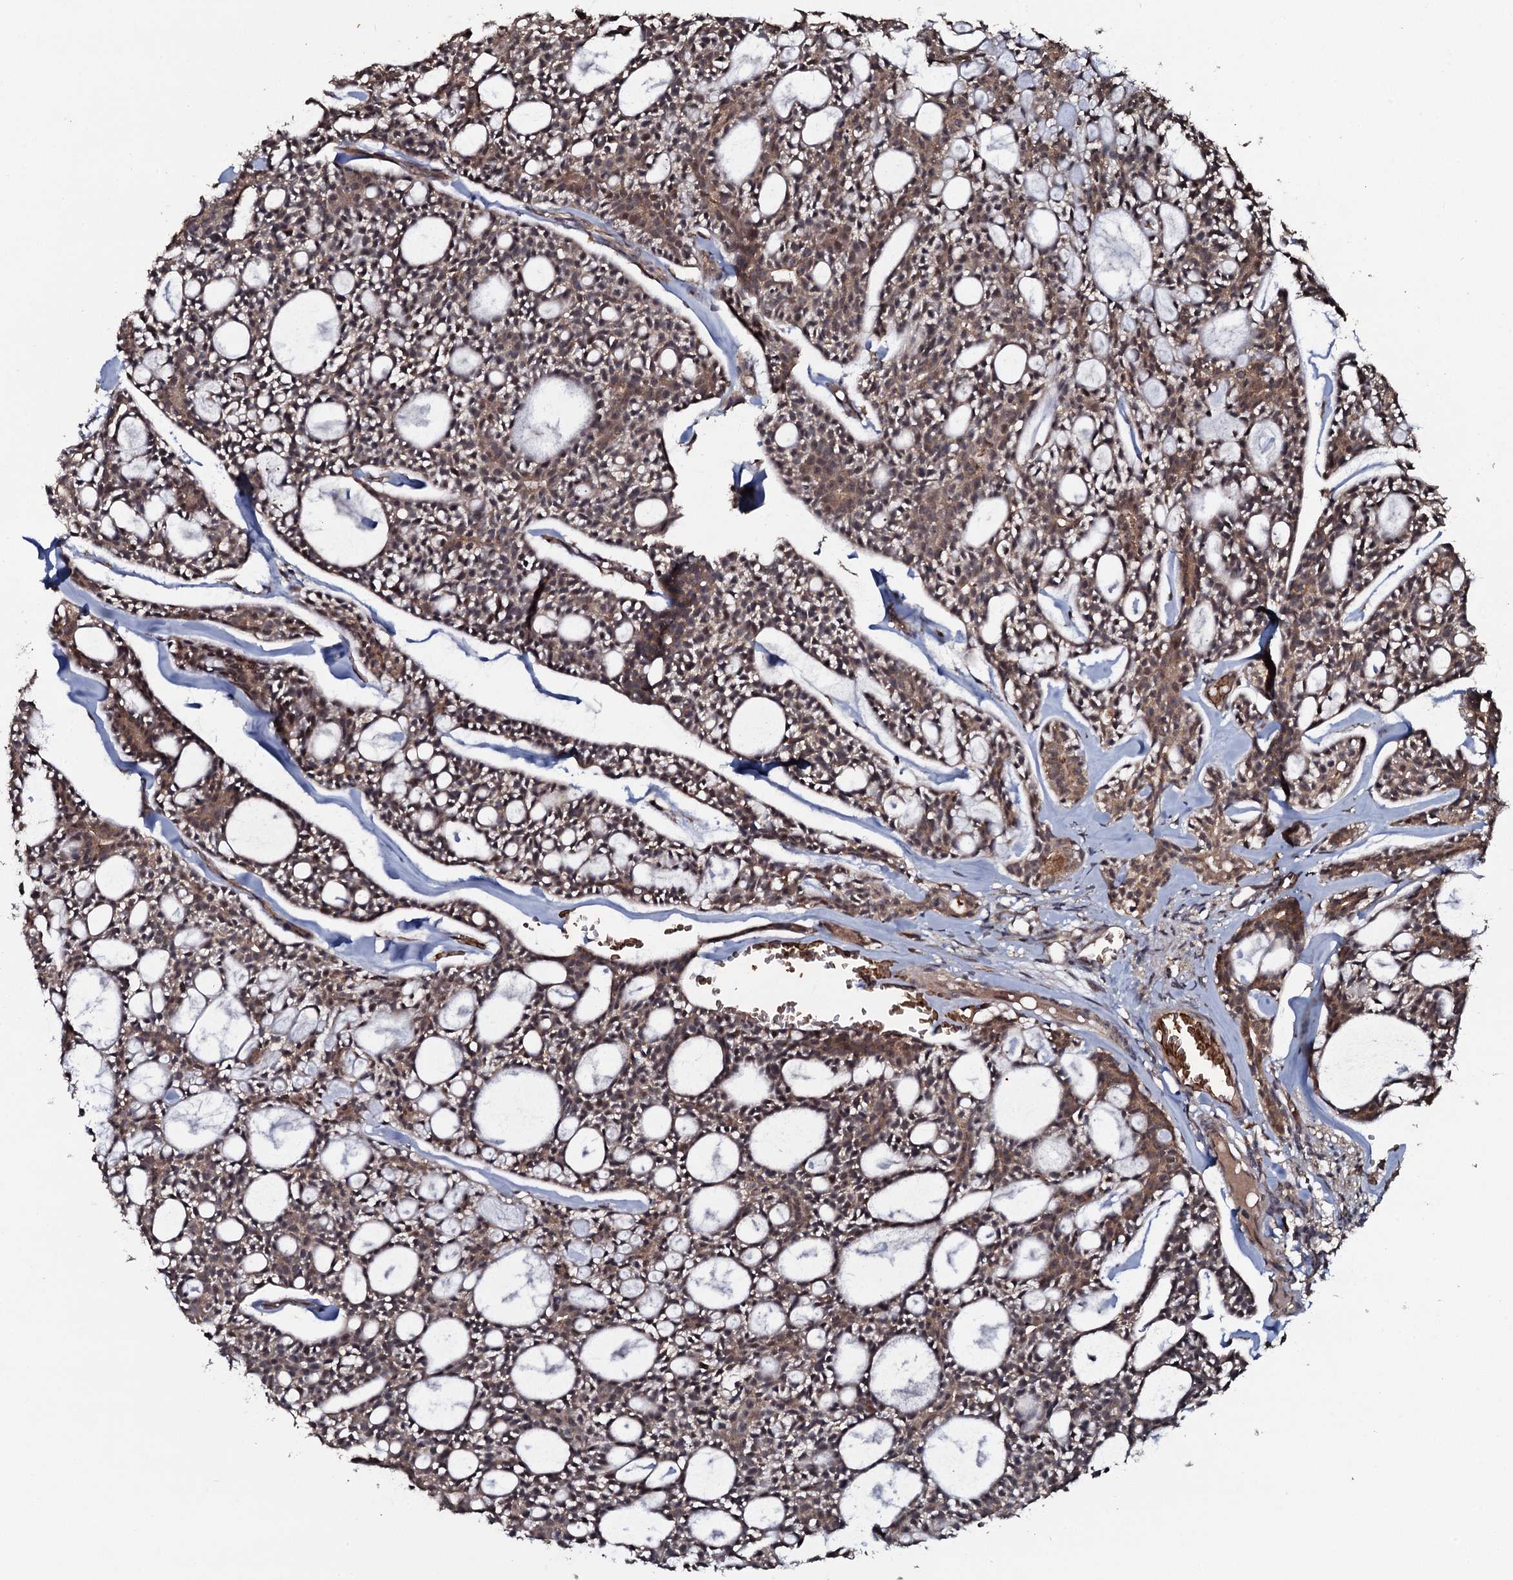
{"staining": {"intensity": "moderate", "quantity": "25%-75%", "location": "cytoplasmic/membranous,nuclear"}, "tissue": "head and neck cancer", "cell_type": "Tumor cells", "image_type": "cancer", "snomed": [{"axis": "morphology", "description": "Adenocarcinoma, NOS"}, {"axis": "topography", "description": "Salivary gland"}, {"axis": "topography", "description": "Head-Neck"}], "caption": "Immunohistochemistry (IHC) (DAB (3,3'-diaminobenzidine)) staining of human adenocarcinoma (head and neck) displays moderate cytoplasmic/membranous and nuclear protein expression in about 25%-75% of tumor cells.", "gene": "ADGRG3", "patient": {"sex": "male", "age": 55}}